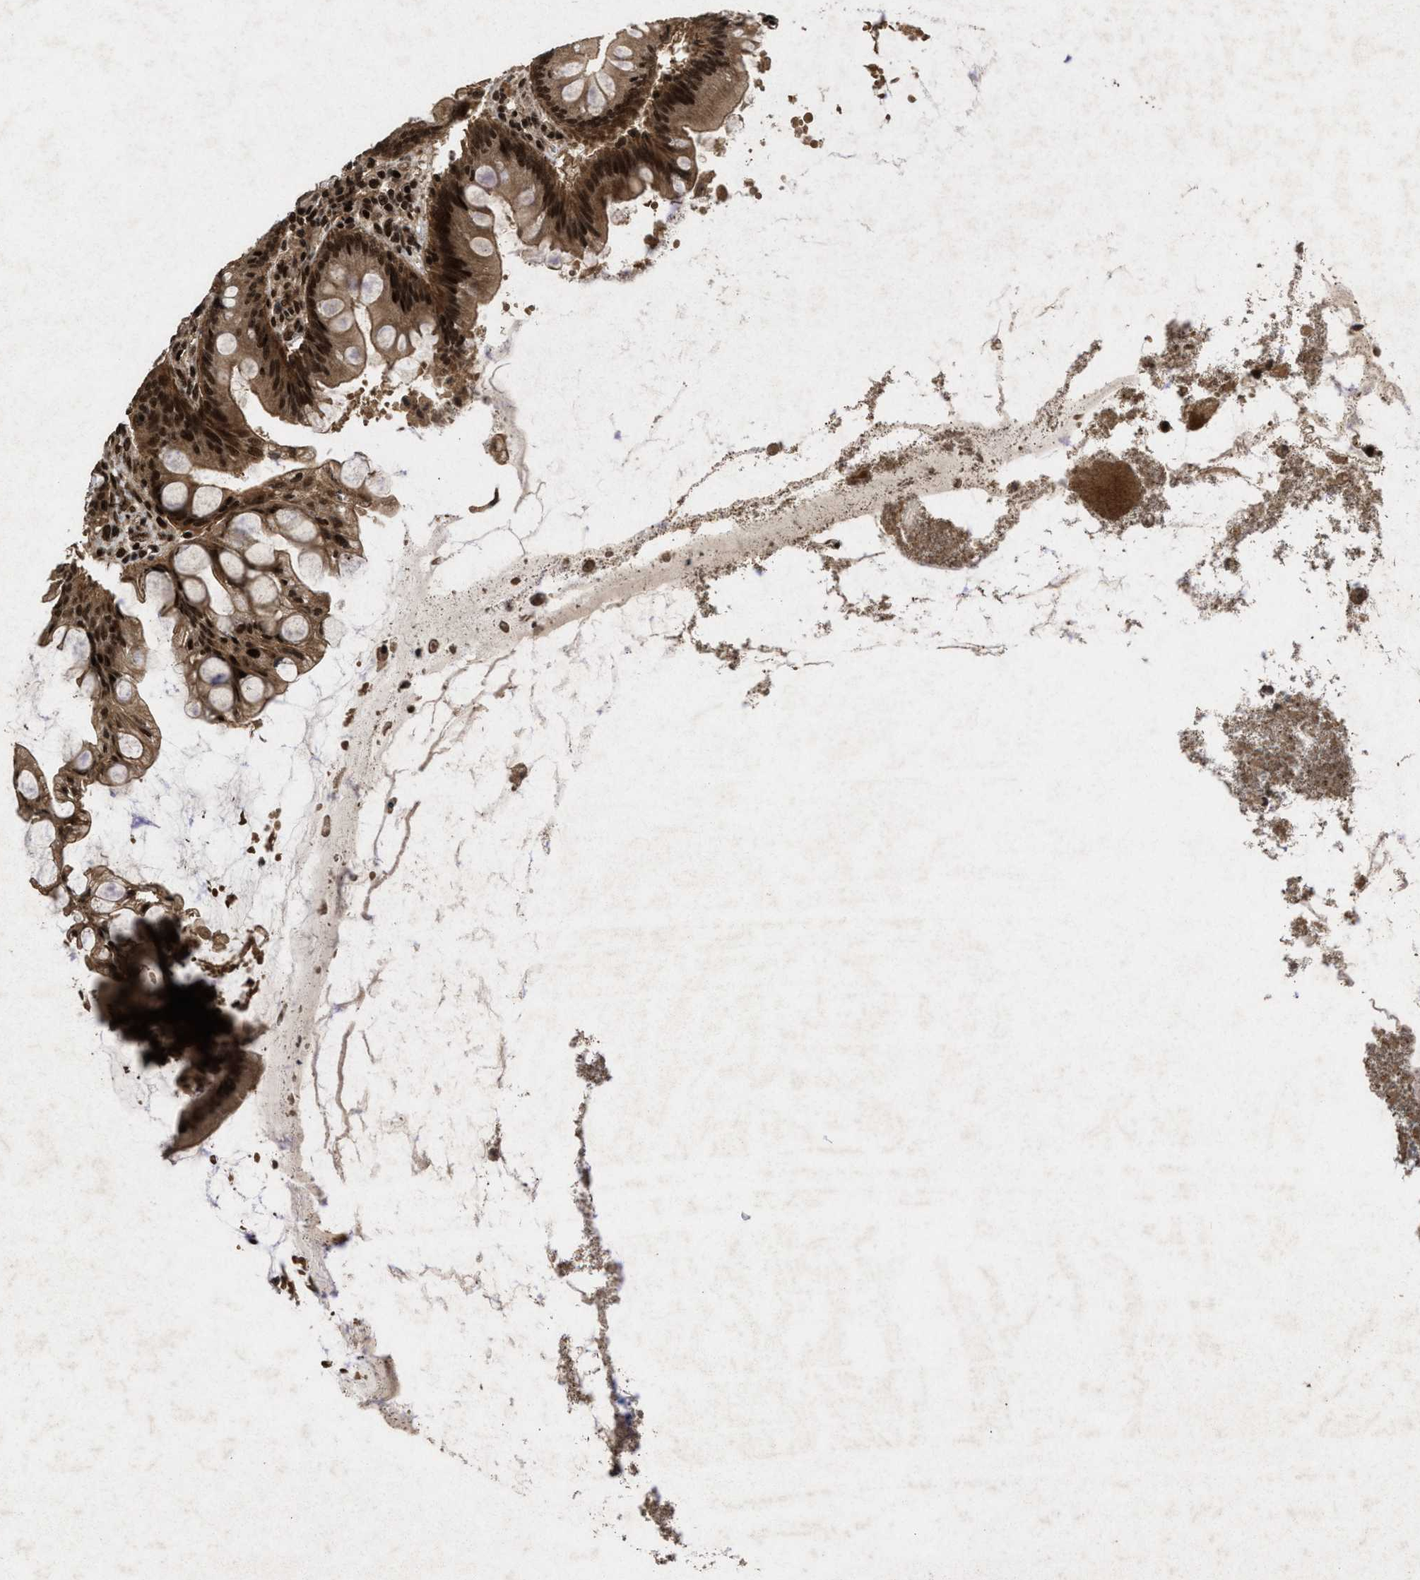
{"staining": {"intensity": "strong", "quantity": ">75%", "location": "cytoplasmic/membranous,nuclear"}, "tissue": "appendix", "cell_type": "Glandular cells", "image_type": "normal", "snomed": [{"axis": "morphology", "description": "Normal tissue, NOS"}, {"axis": "topography", "description": "Appendix"}], "caption": "Strong cytoplasmic/membranous,nuclear positivity is present in approximately >75% of glandular cells in unremarkable appendix. The staining was performed using DAB, with brown indicating positive protein expression. Nuclei are stained blue with hematoxylin.", "gene": "WIZ", "patient": {"sex": "male", "age": 56}}